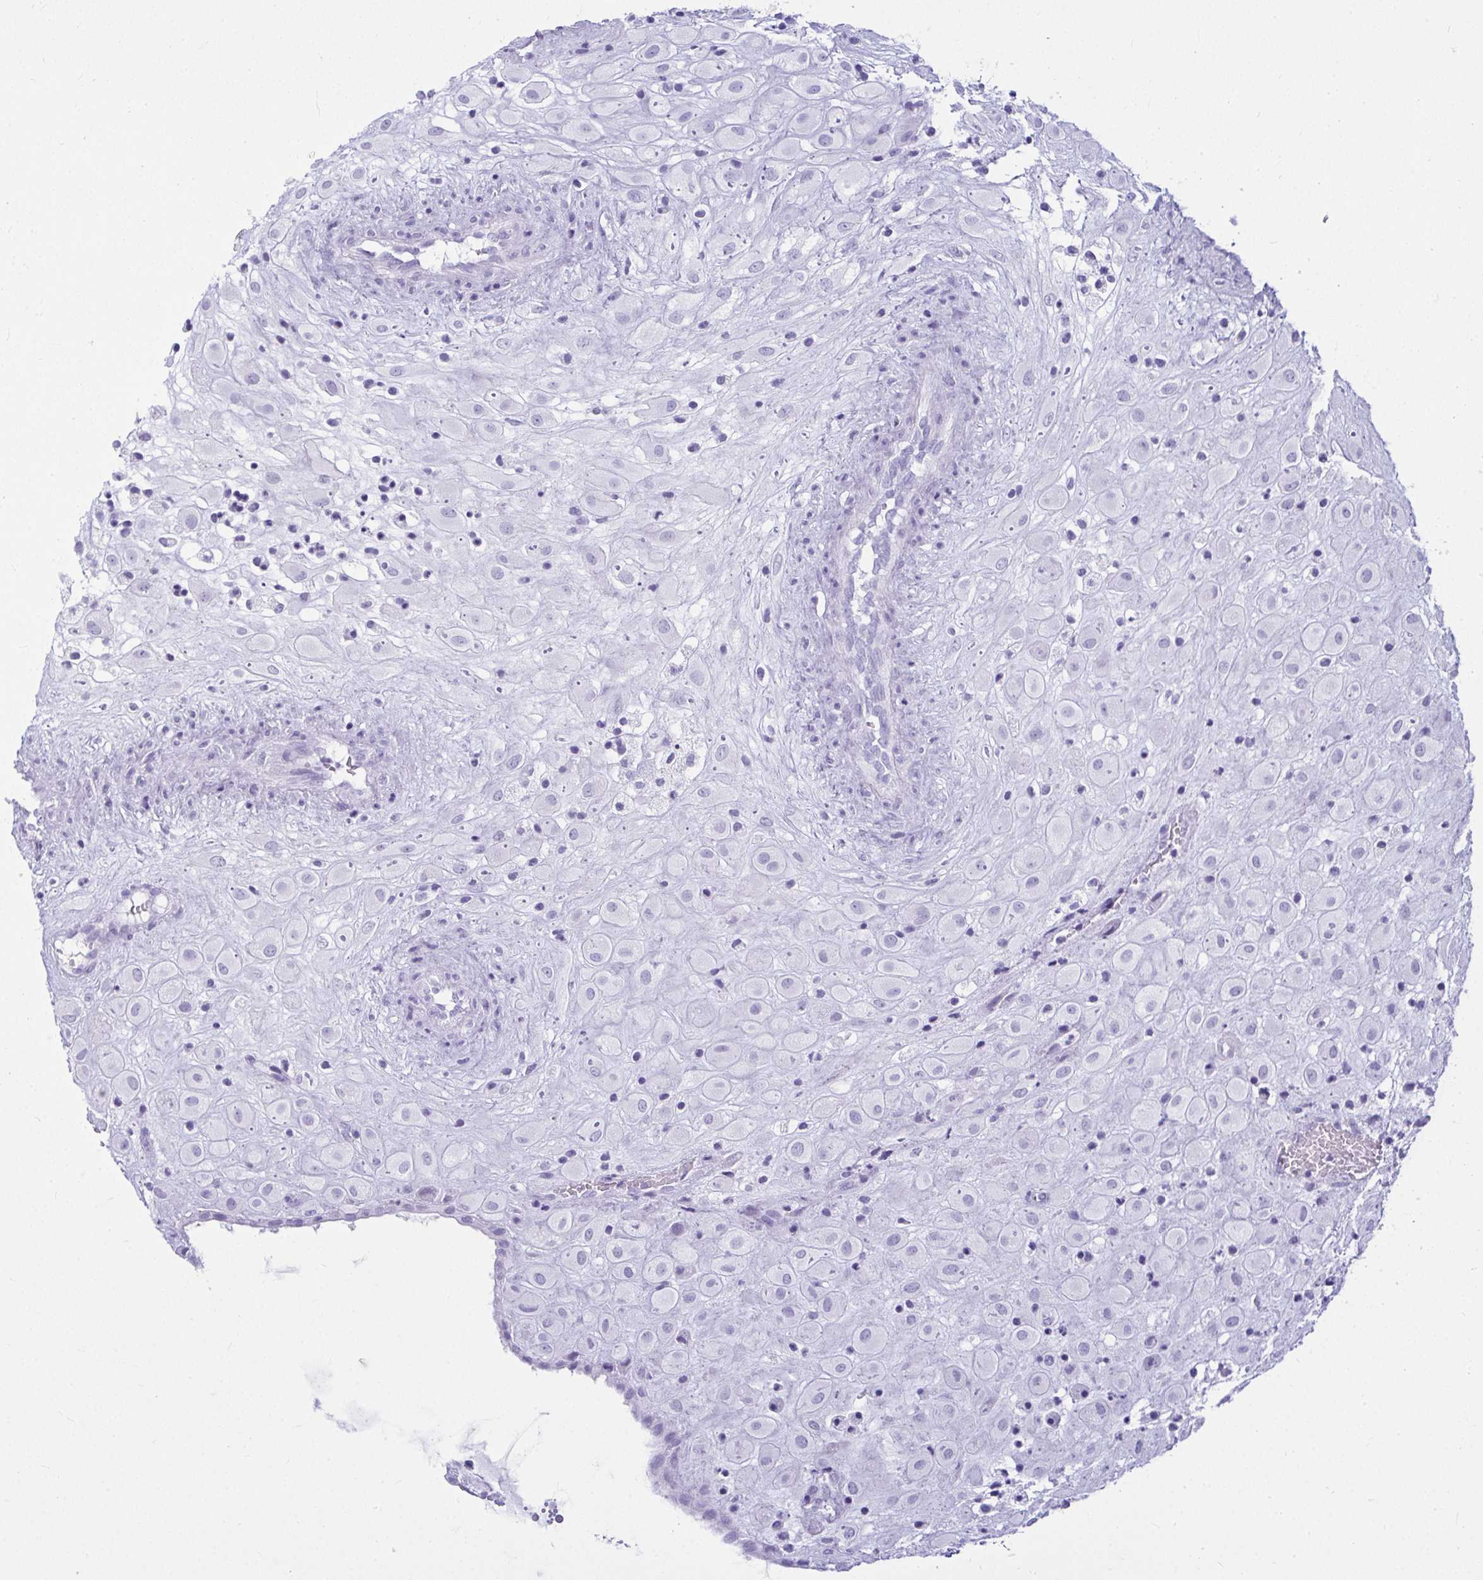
{"staining": {"intensity": "negative", "quantity": "none", "location": "none"}, "tissue": "placenta", "cell_type": "Decidual cells", "image_type": "normal", "snomed": [{"axis": "morphology", "description": "Normal tissue, NOS"}, {"axis": "topography", "description": "Placenta"}], "caption": "Immunohistochemistry (IHC) of benign placenta displays no expression in decidual cells. (DAB (3,3'-diaminobenzidine) immunohistochemistry (IHC) visualized using brightfield microscopy, high magnification).", "gene": "CLGN", "patient": {"sex": "female", "age": 24}}